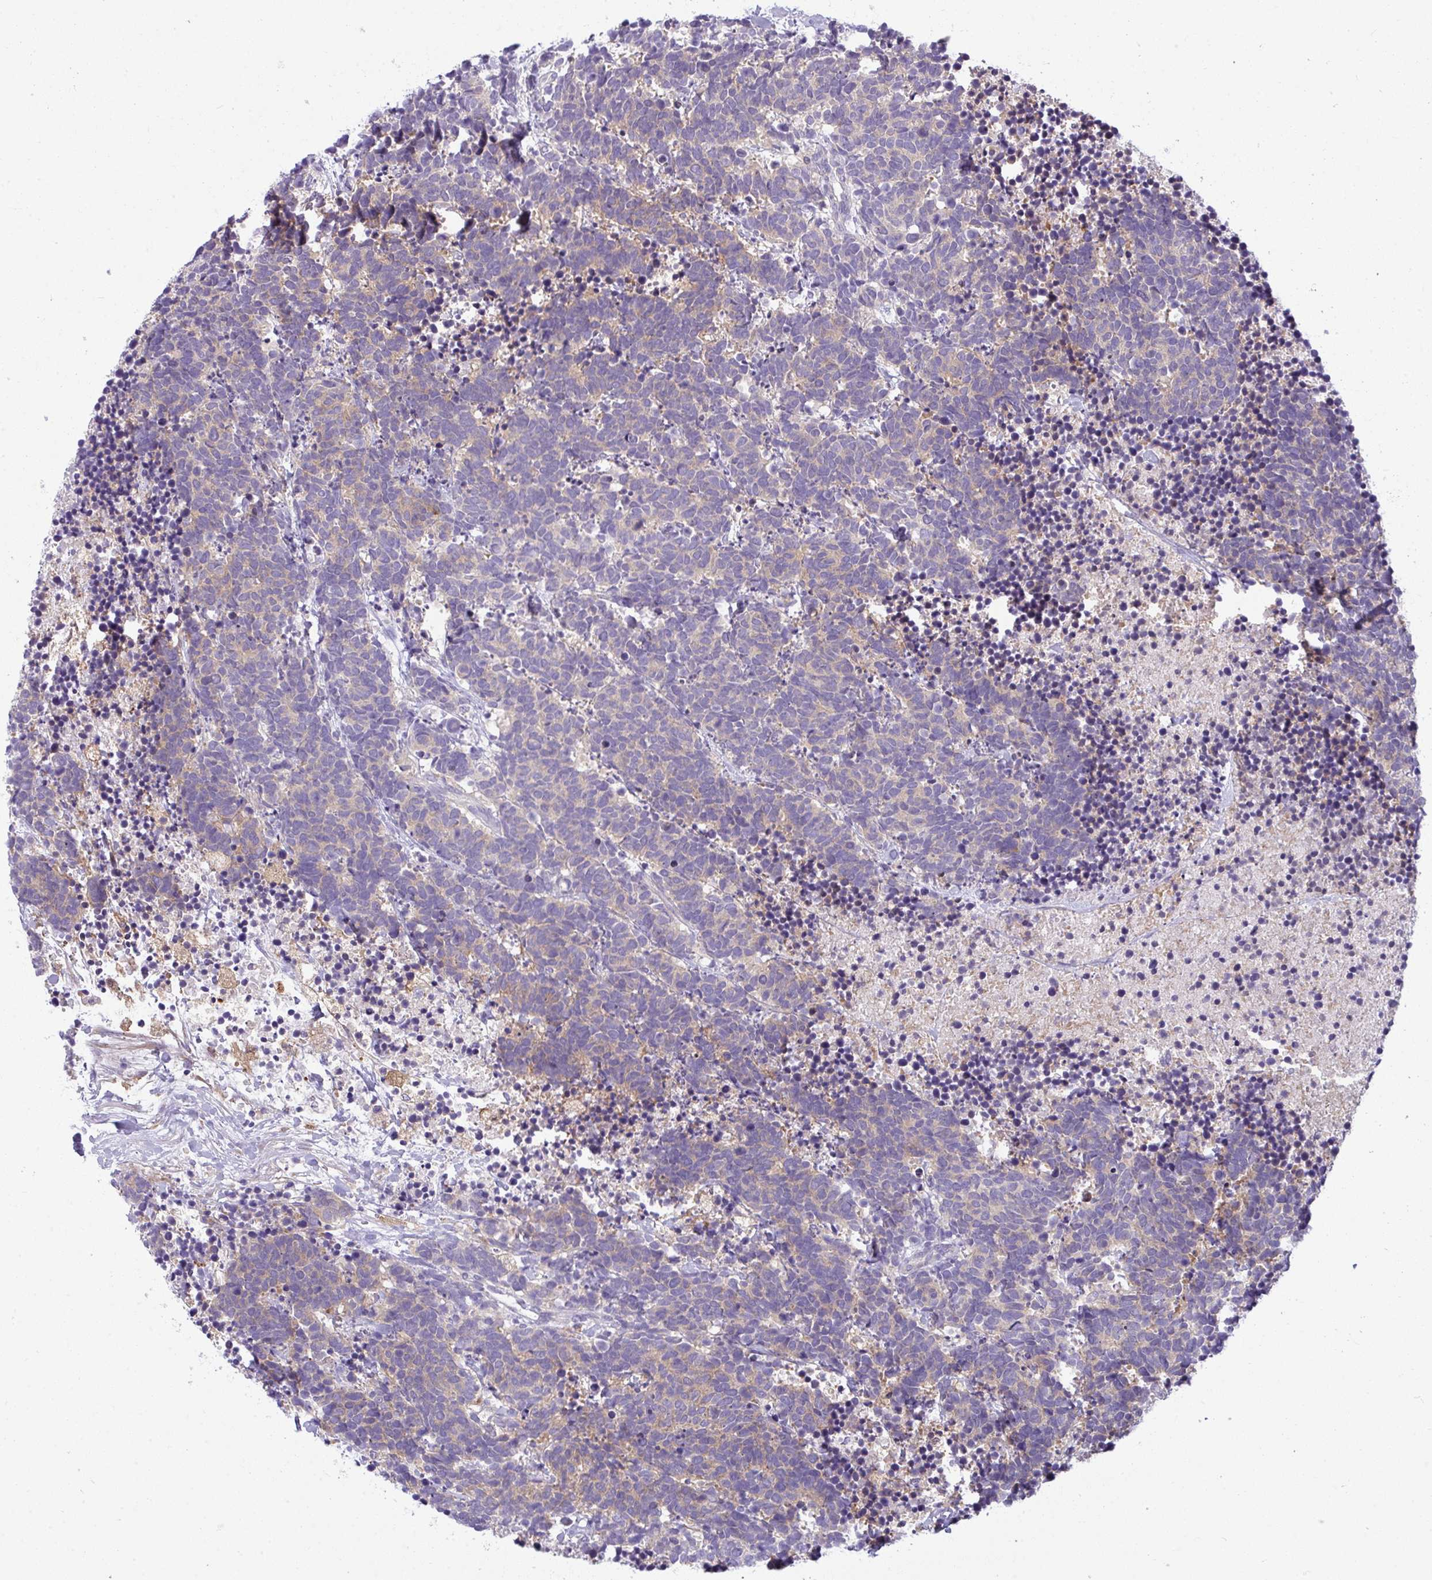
{"staining": {"intensity": "weak", "quantity": "25%-75%", "location": "cytoplasmic/membranous"}, "tissue": "carcinoid", "cell_type": "Tumor cells", "image_type": "cancer", "snomed": [{"axis": "morphology", "description": "Carcinoma, NOS"}, {"axis": "morphology", "description": "Carcinoid, malignant, NOS"}, {"axis": "topography", "description": "Prostate"}], "caption": "DAB (3,3'-diaminobenzidine) immunohistochemical staining of human malignant carcinoid exhibits weak cytoplasmic/membranous protein positivity in approximately 25%-75% of tumor cells.", "gene": "SLC30A6", "patient": {"sex": "male", "age": 57}}